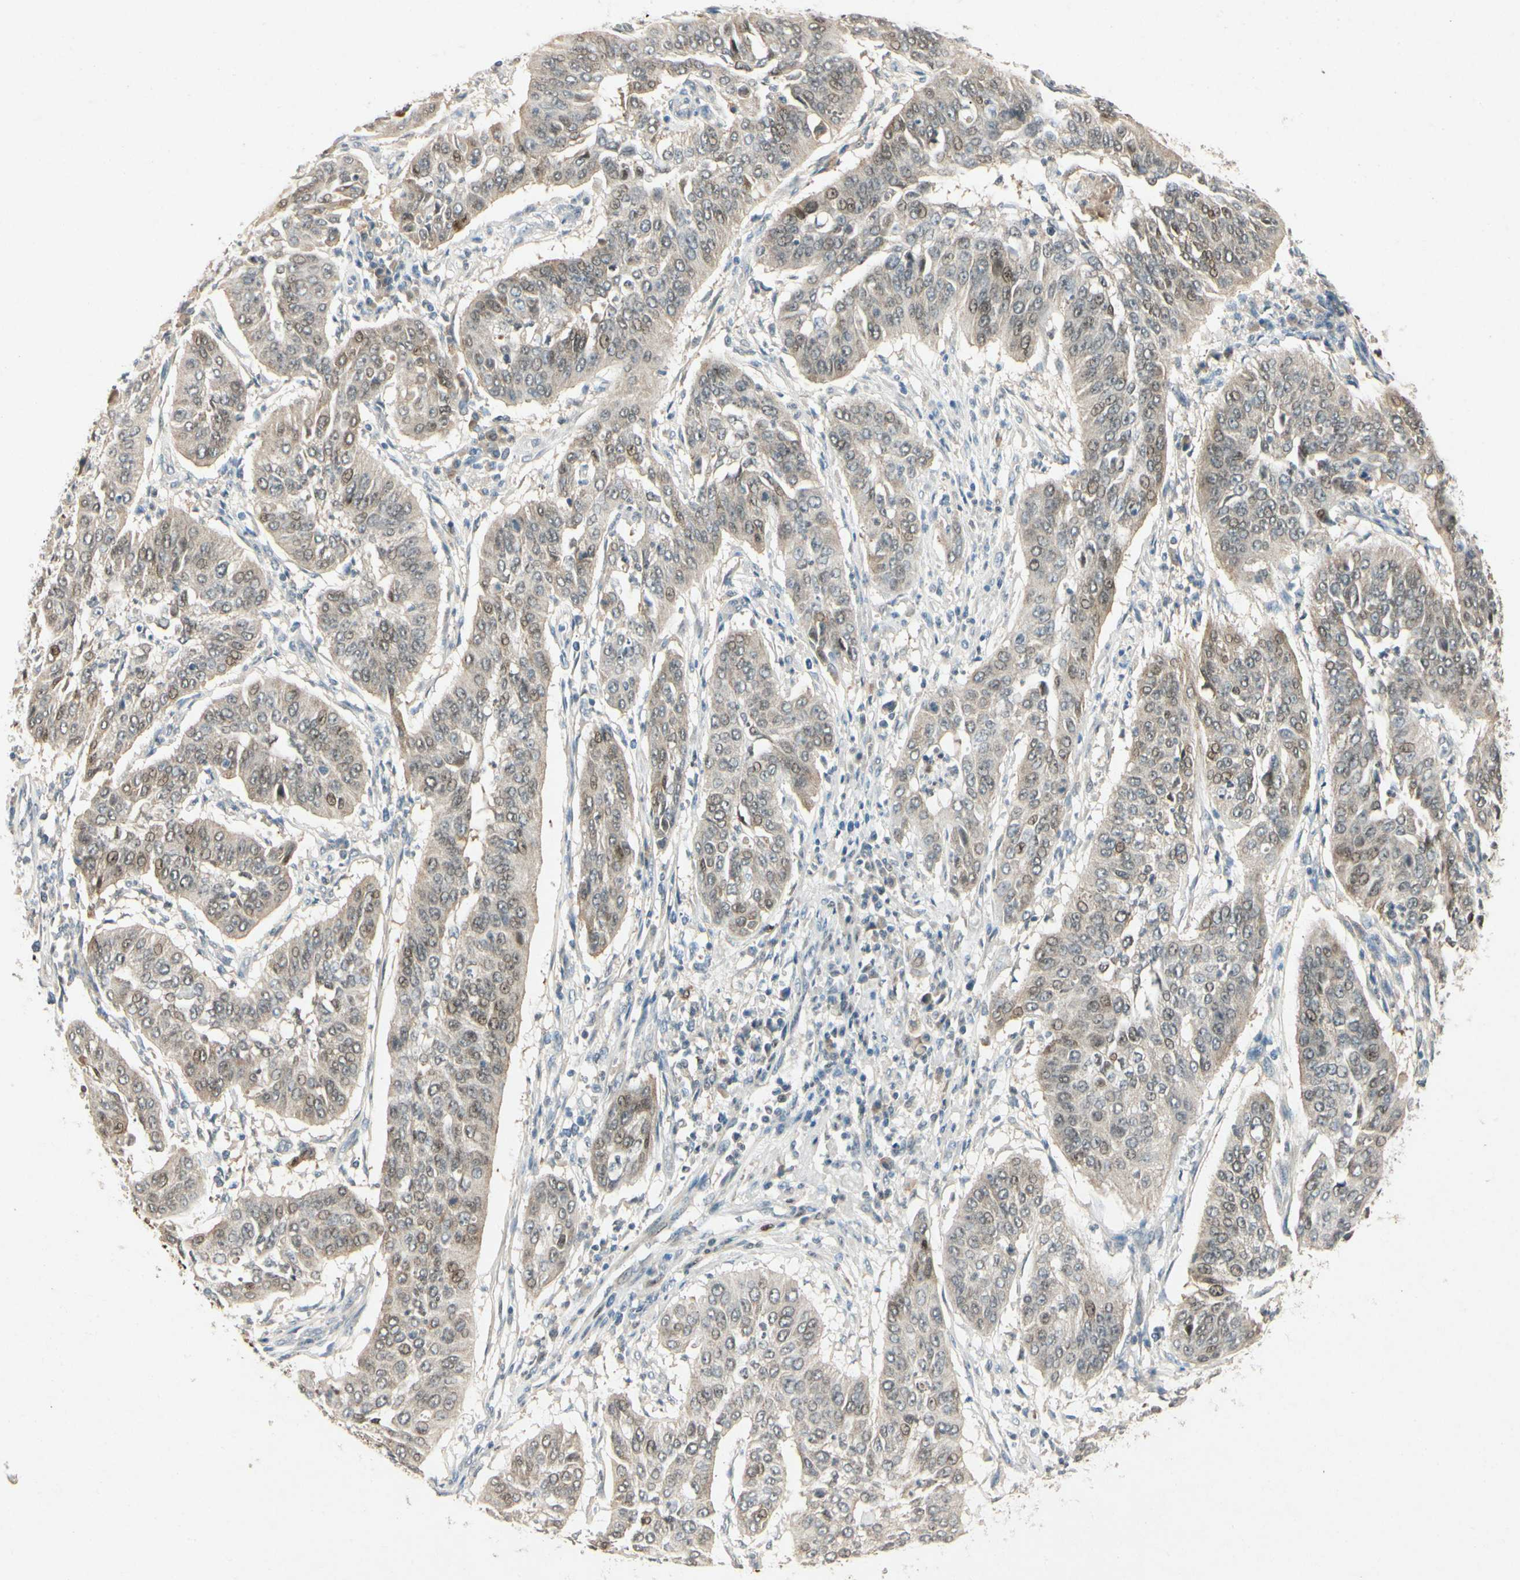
{"staining": {"intensity": "weak", "quantity": "25%-75%", "location": "cytoplasmic/membranous,nuclear"}, "tissue": "cervical cancer", "cell_type": "Tumor cells", "image_type": "cancer", "snomed": [{"axis": "morphology", "description": "Normal tissue, NOS"}, {"axis": "morphology", "description": "Squamous cell carcinoma, NOS"}, {"axis": "topography", "description": "Cervix"}], "caption": "IHC of human cervical cancer demonstrates low levels of weak cytoplasmic/membranous and nuclear positivity in about 25%-75% of tumor cells.", "gene": "HSPA1B", "patient": {"sex": "female", "age": 39}}